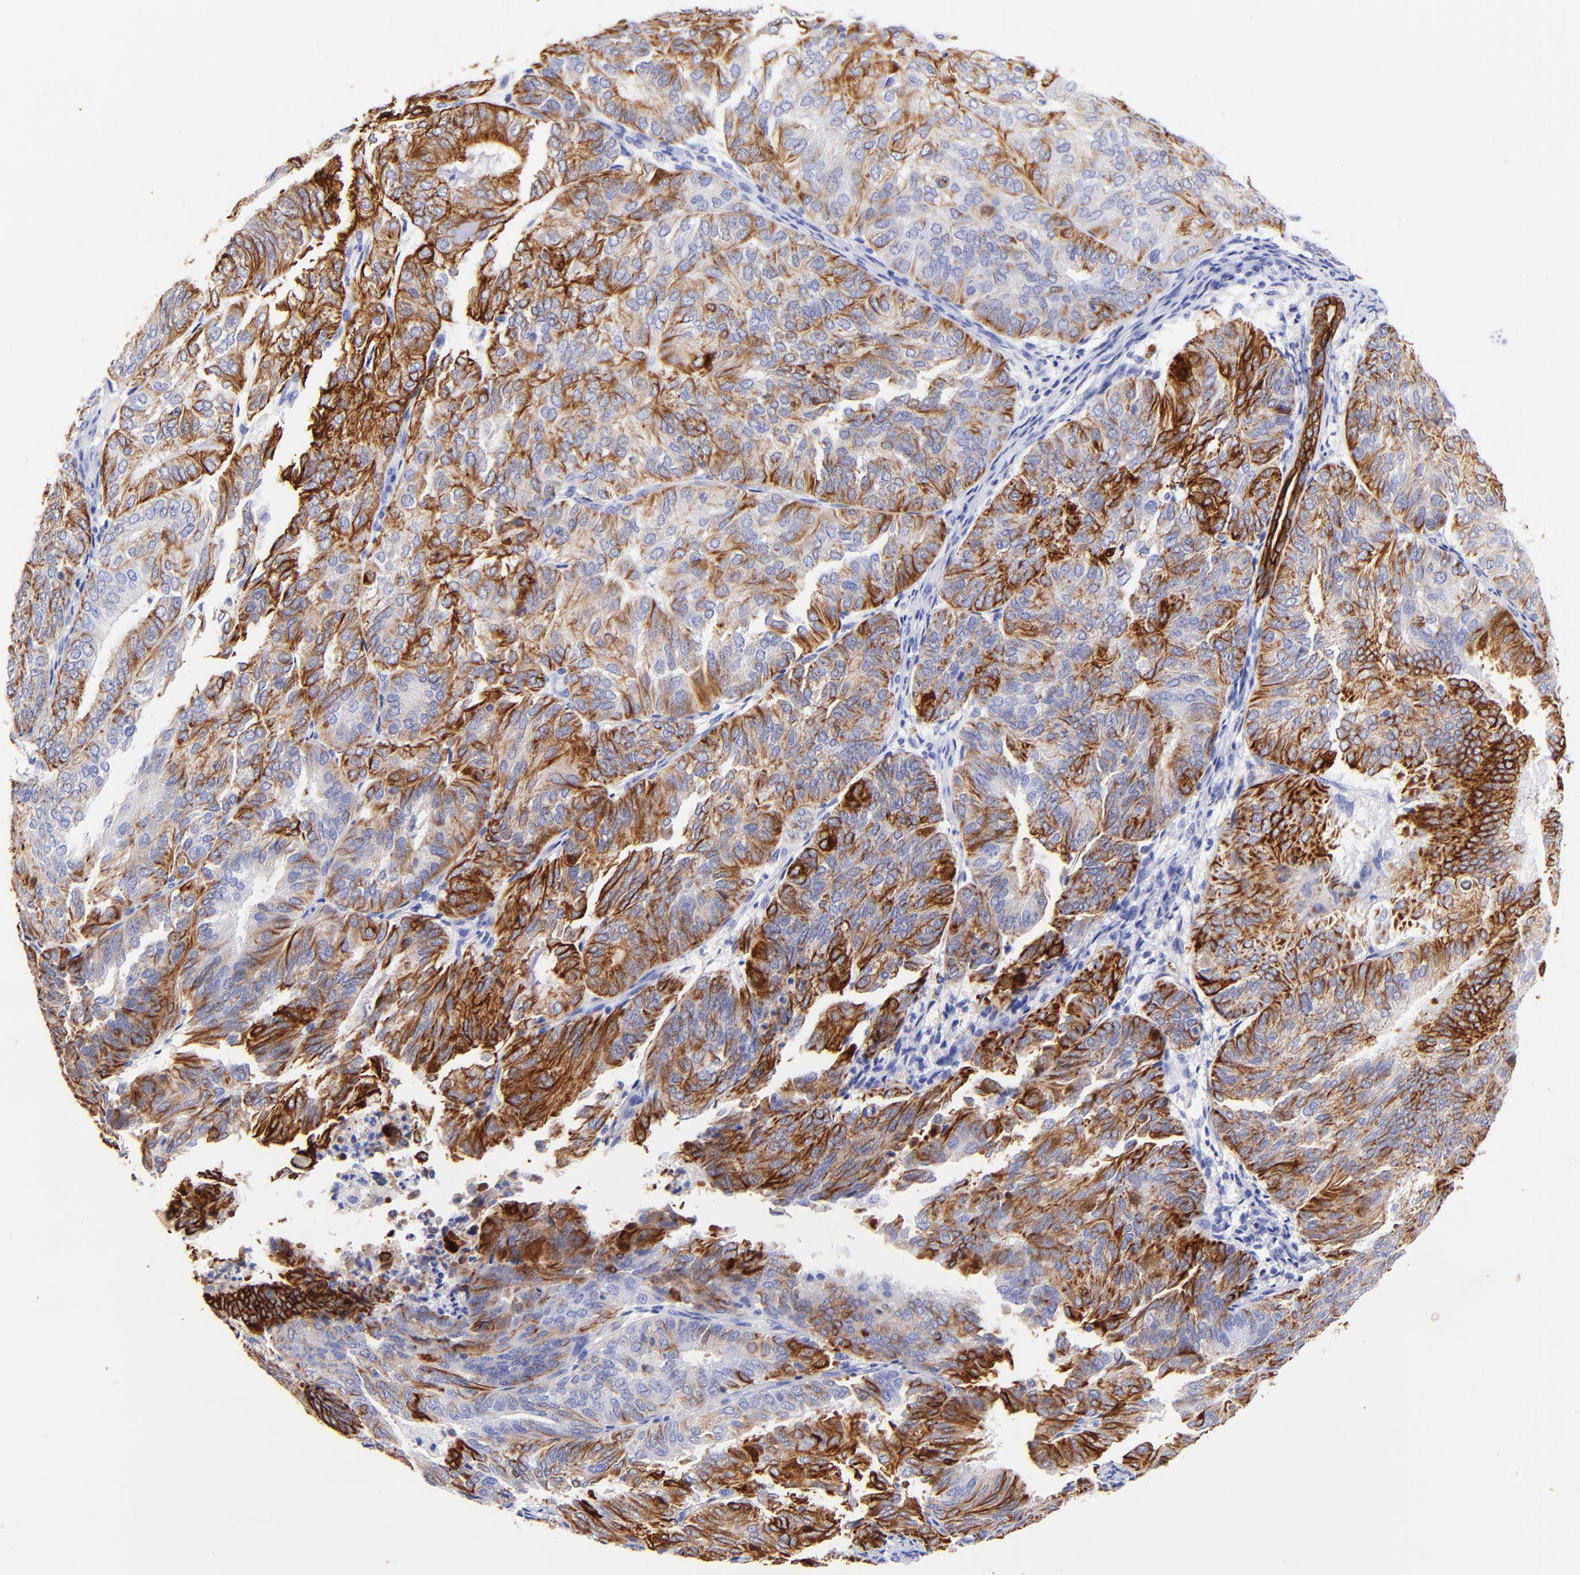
{"staining": {"intensity": "strong", "quantity": ">75%", "location": "cytoplasmic/membranous"}, "tissue": "endometrial cancer", "cell_type": "Tumor cells", "image_type": "cancer", "snomed": [{"axis": "morphology", "description": "Adenocarcinoma, NOS"}, {"axis": "topography", "description": "Endometrium"}], "caption": "Human endometrial cancer stained with a brown dye shows strong cytoplasmic/membranous positive positivity in approximately >75% of tumor cells.", "gene": "KRT19", "patient": {"sex": "female", "age": 59}}